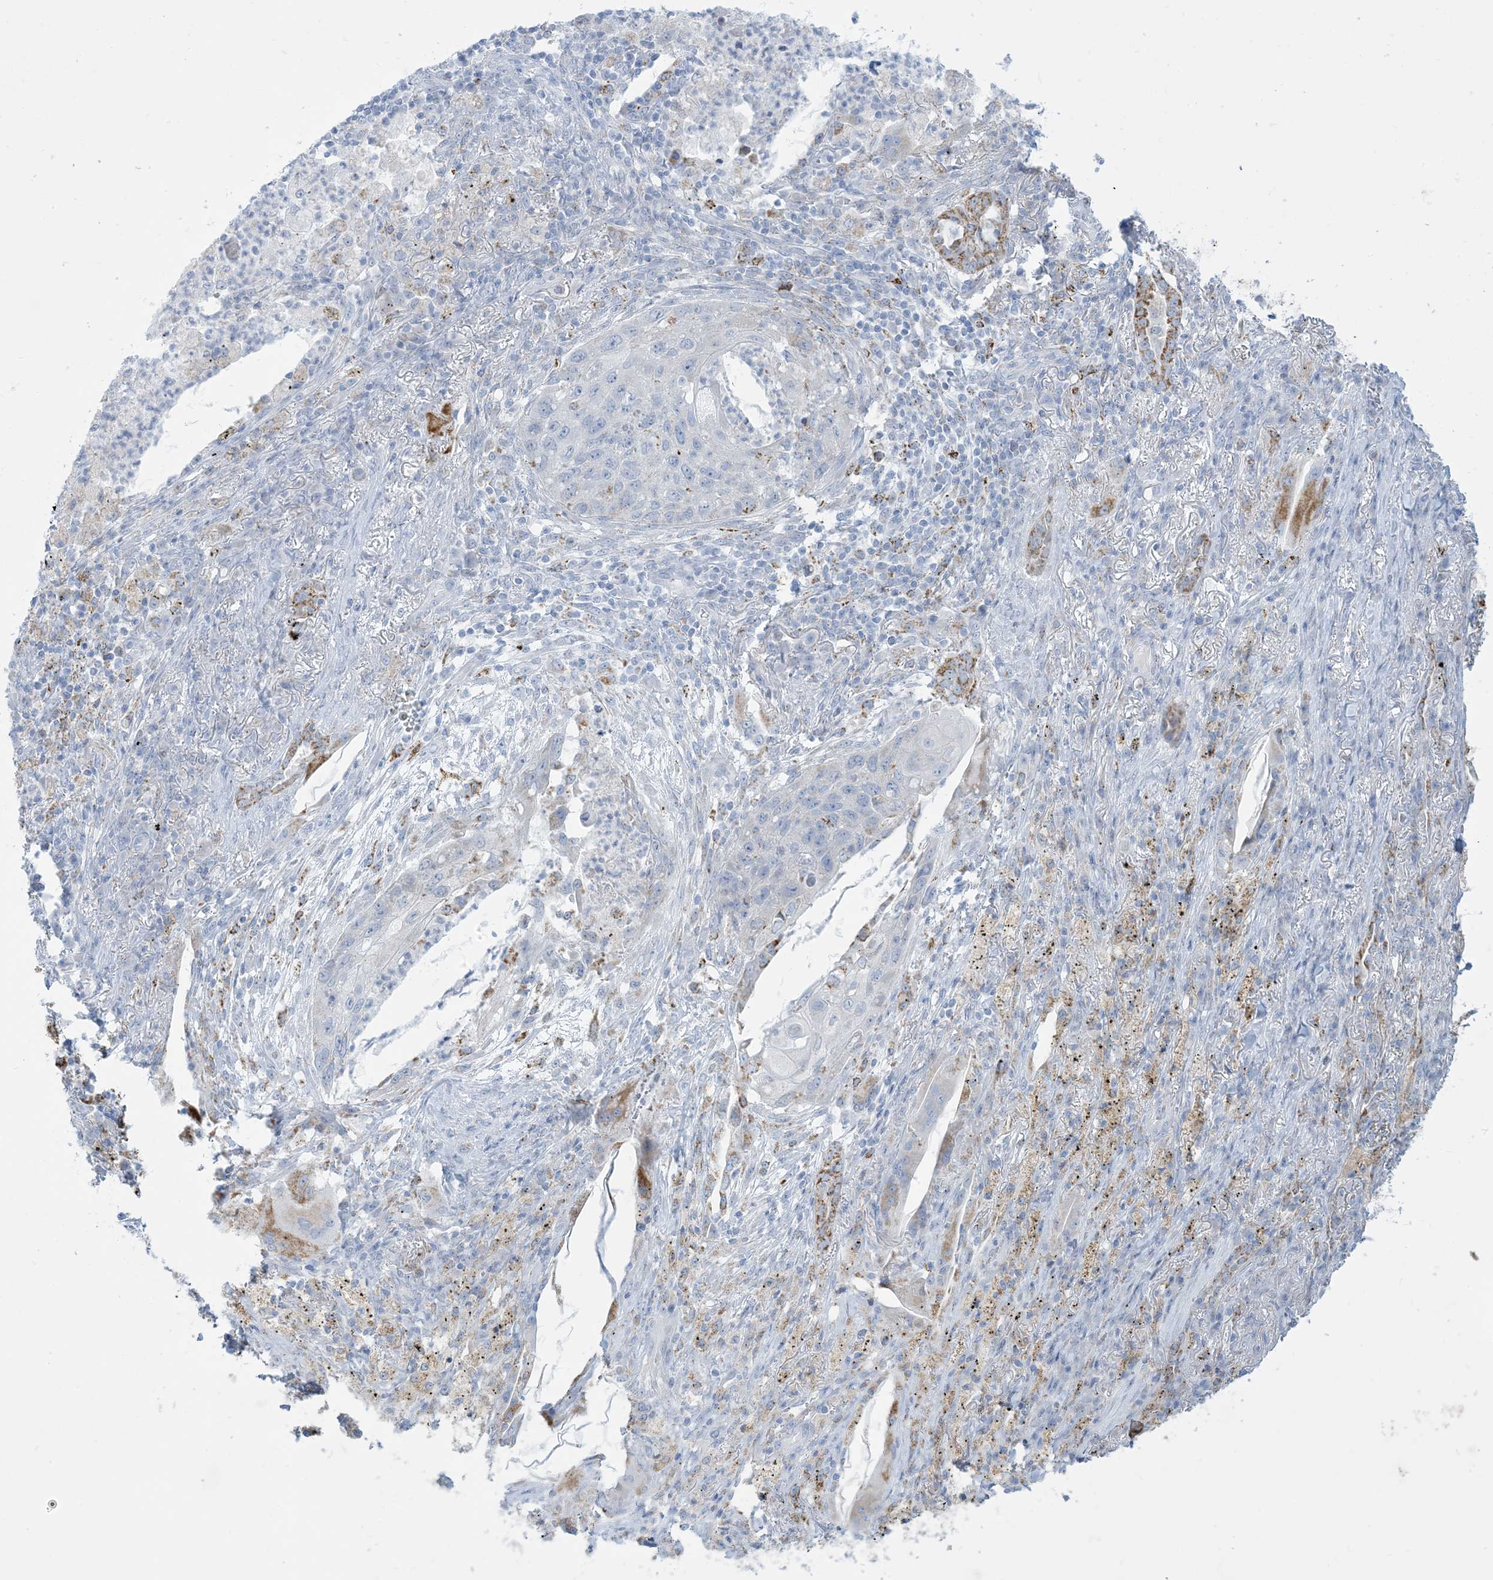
{"staining": {"intensity": "negative", "quantity": "none", "location": "none"}, "tissue": "lung cancer", "cell_type": "Tumor cells", "image_type": "cancer", "snomed": [{"axis": "morphology", "description": "Squamous cell carcinoma, NOS"}, {"axis": "topography", "description": "Lung"}], "caption": "The immunohistochemistry photomicrograph has no significant expression in tumor cells of lung cancer (squamous cell carcinoma) tissue.", "gene": "ZDHHC4", "patient": {"sex": "female", "age": 63}}